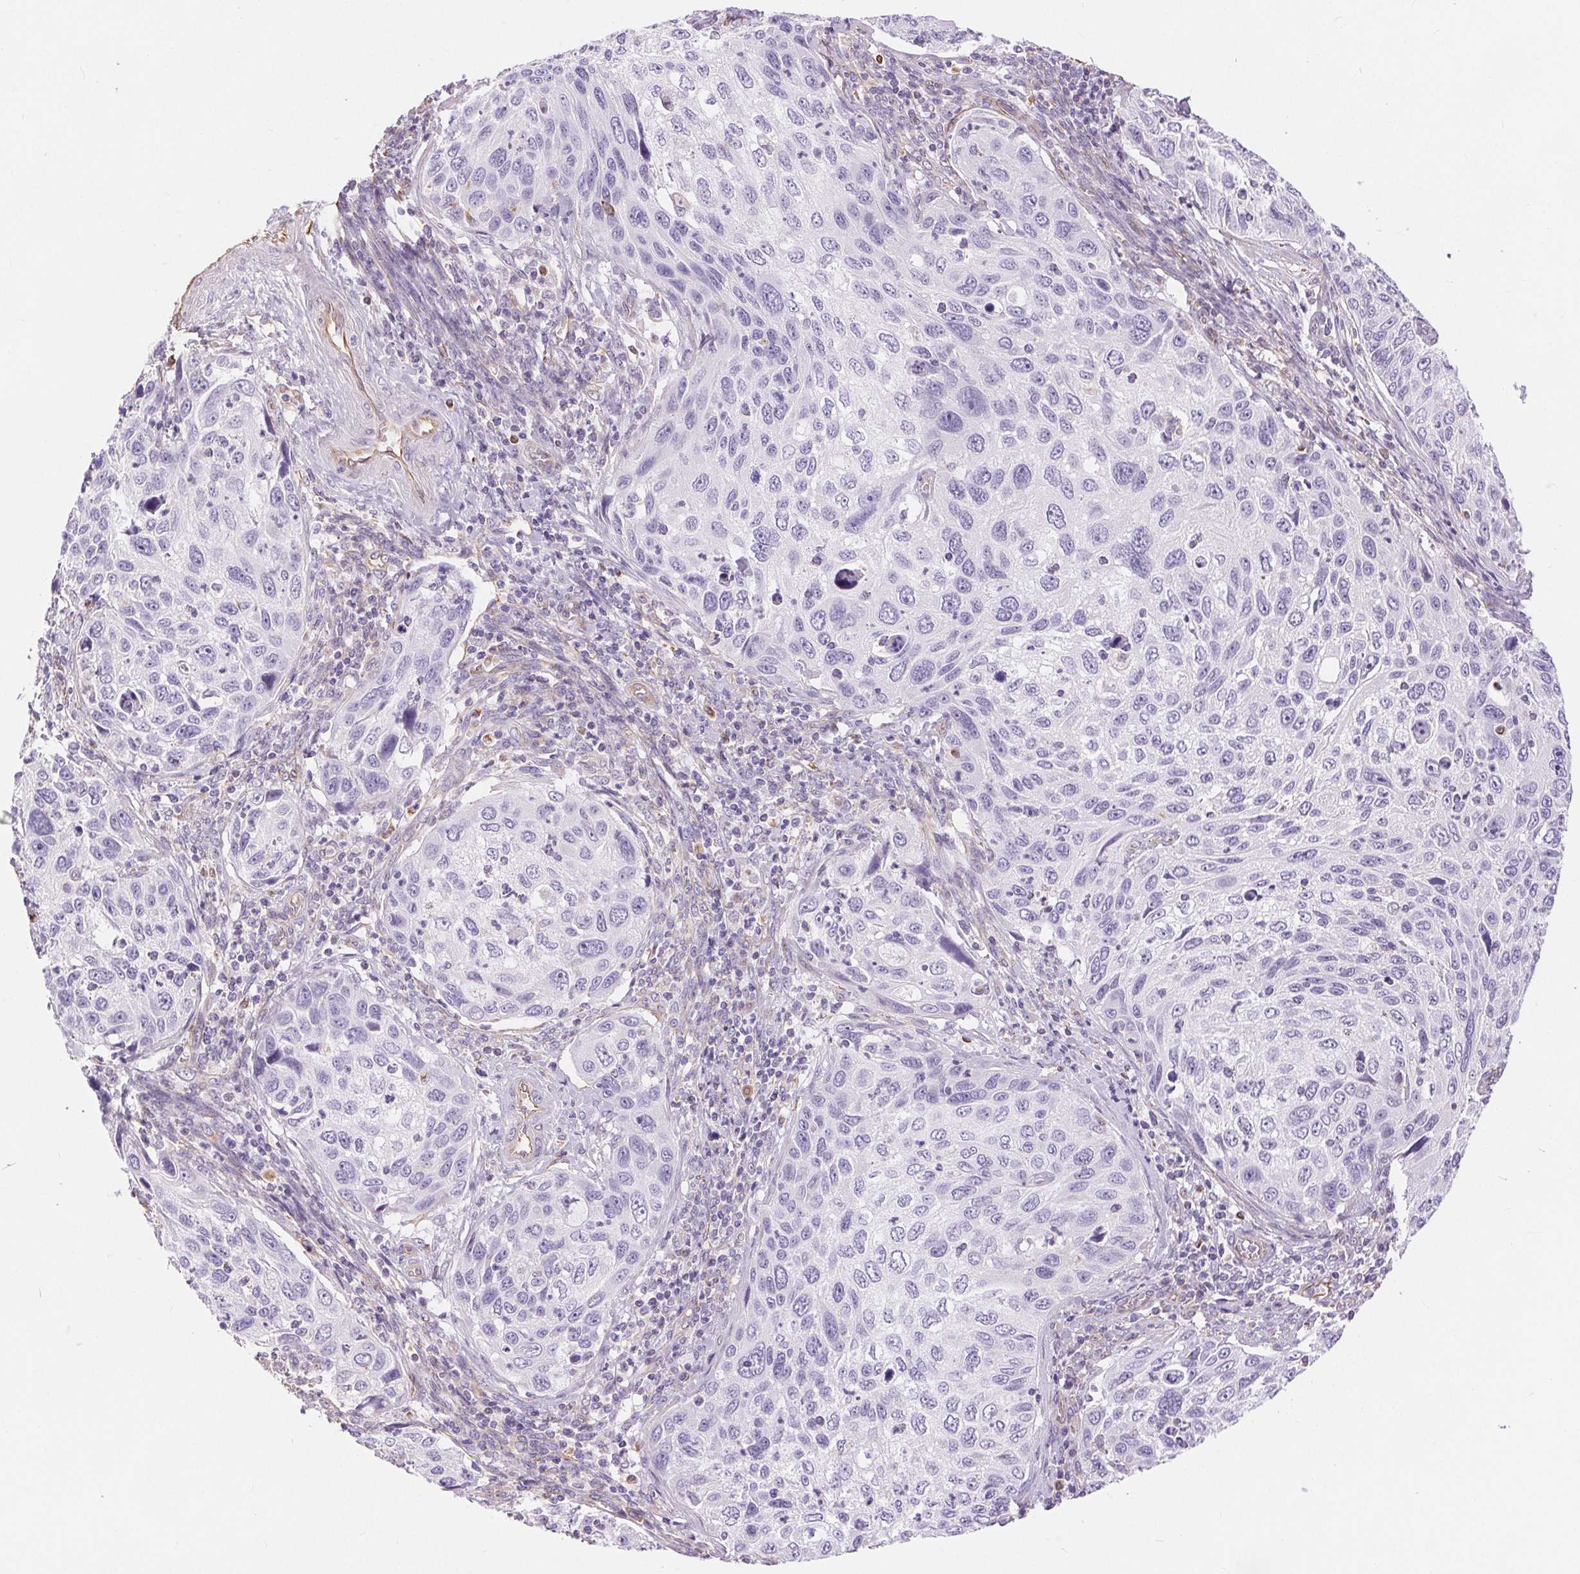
{"staining": {"intensity": "negative", "quantity": "none", "location": "none"}, "tissue": "cervical cancer", "cell_type": "Tumor cells", "image_type": "cancer", "snomed": [{"axis": "morphology", "description": "Squamous cell carcinoma, NOS"}, {"axis": "topography", "description": "Cervix"}], "caption": "This histopathology image is of cervical cancer (squamous cell carcinoma) stained with immunohistochemistry (IHC) to label a protein in brown with the nuclei are counter-stained blue. There is no expression in tumor cells.", "gene": "GFAP", "patient": {"sex": "female", "age": 70}}